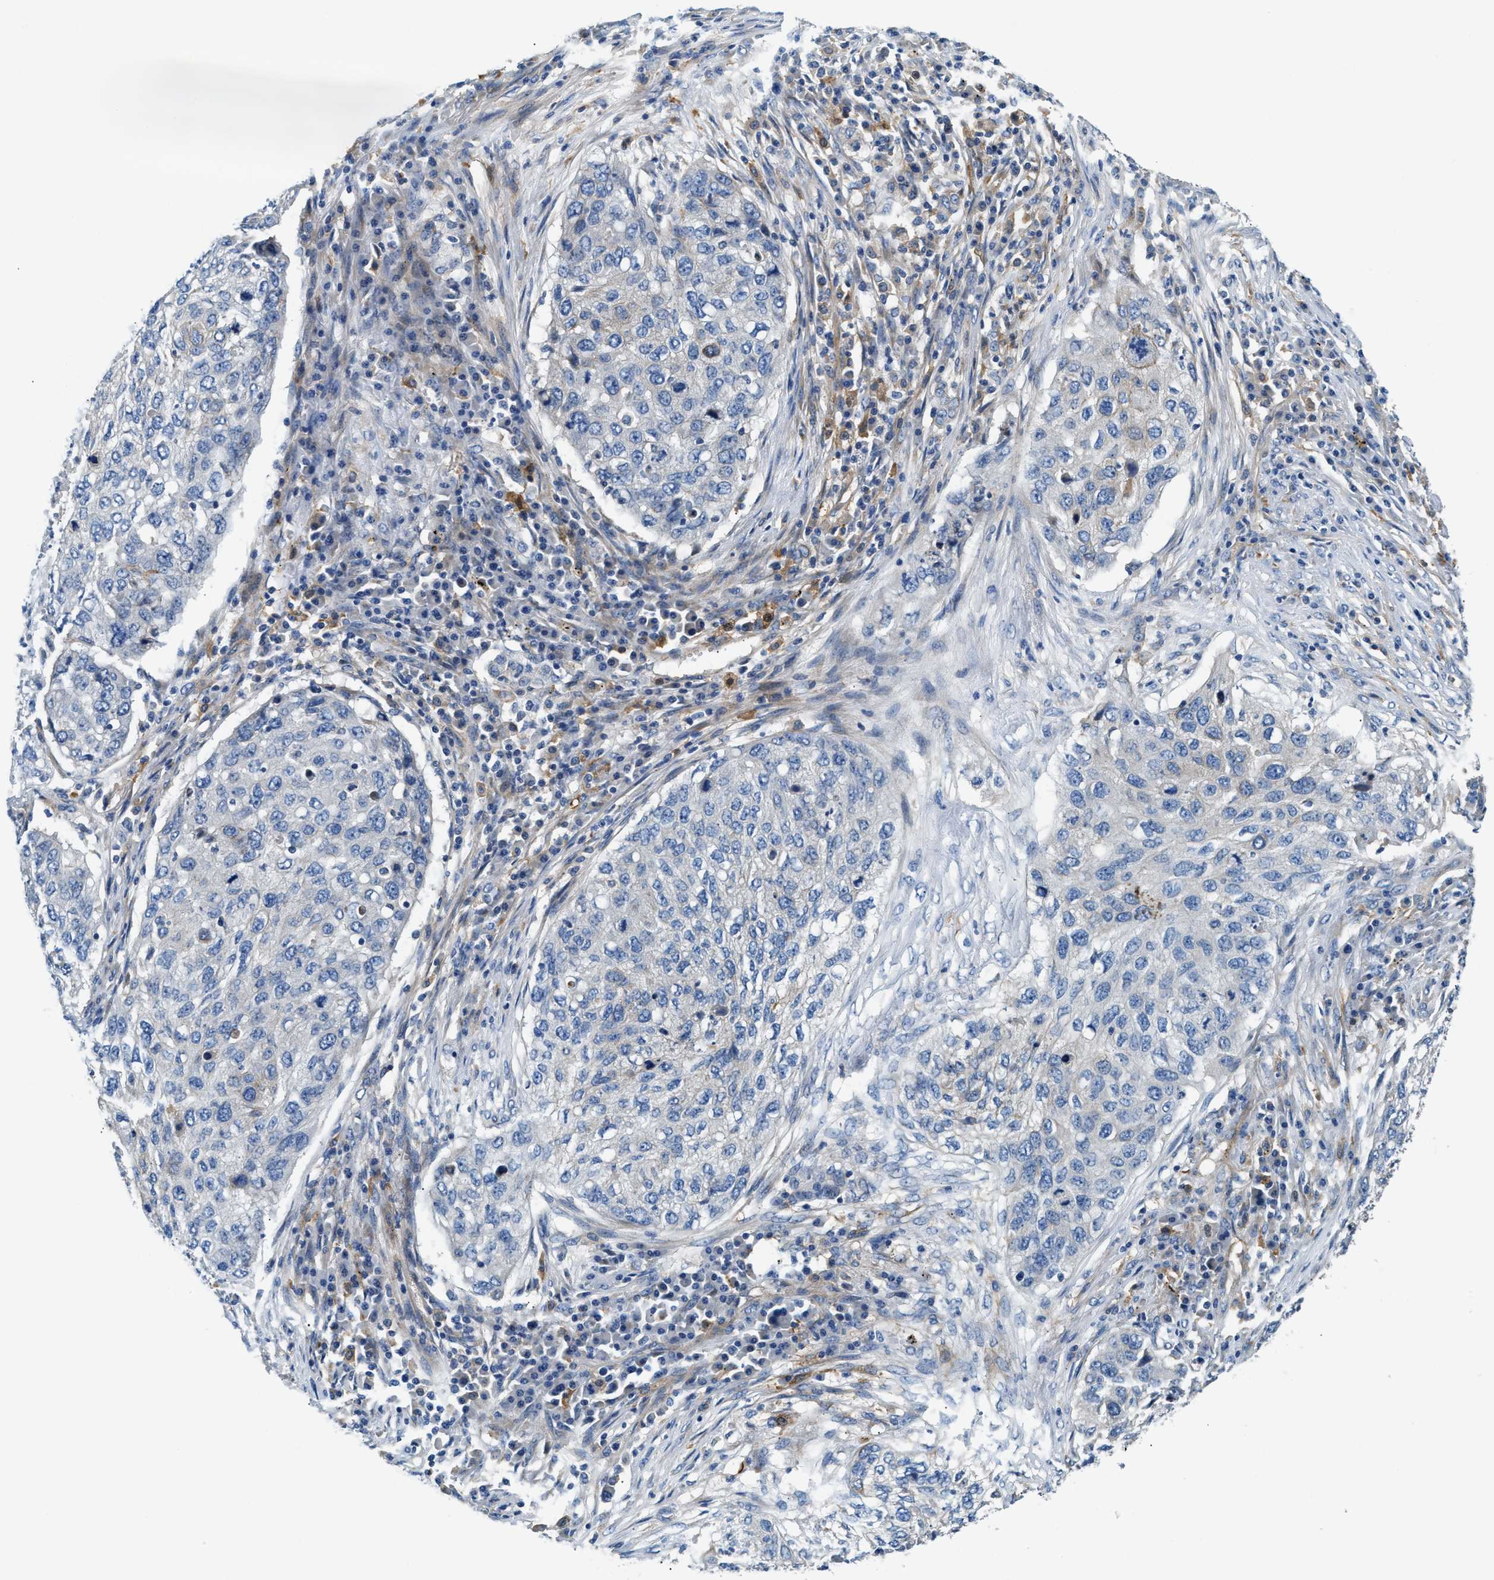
{"staining": {"intensity": "negative", "quantity": "none", "location": "none"}, "tissue": "lung cancer", "cell_type": "Tumor cells", "image_type": "cancer", "snomed": [{"axis": "morphology", "description": "Squamous cell carcinoma, NOS"}, {"axis": "topography", "description": "Lung"}], "caption": "Tumor cells show no significant protein staining in lung cancer.", "gene": "NSUN7", "patient": {"sex": "female", "age": 63}}